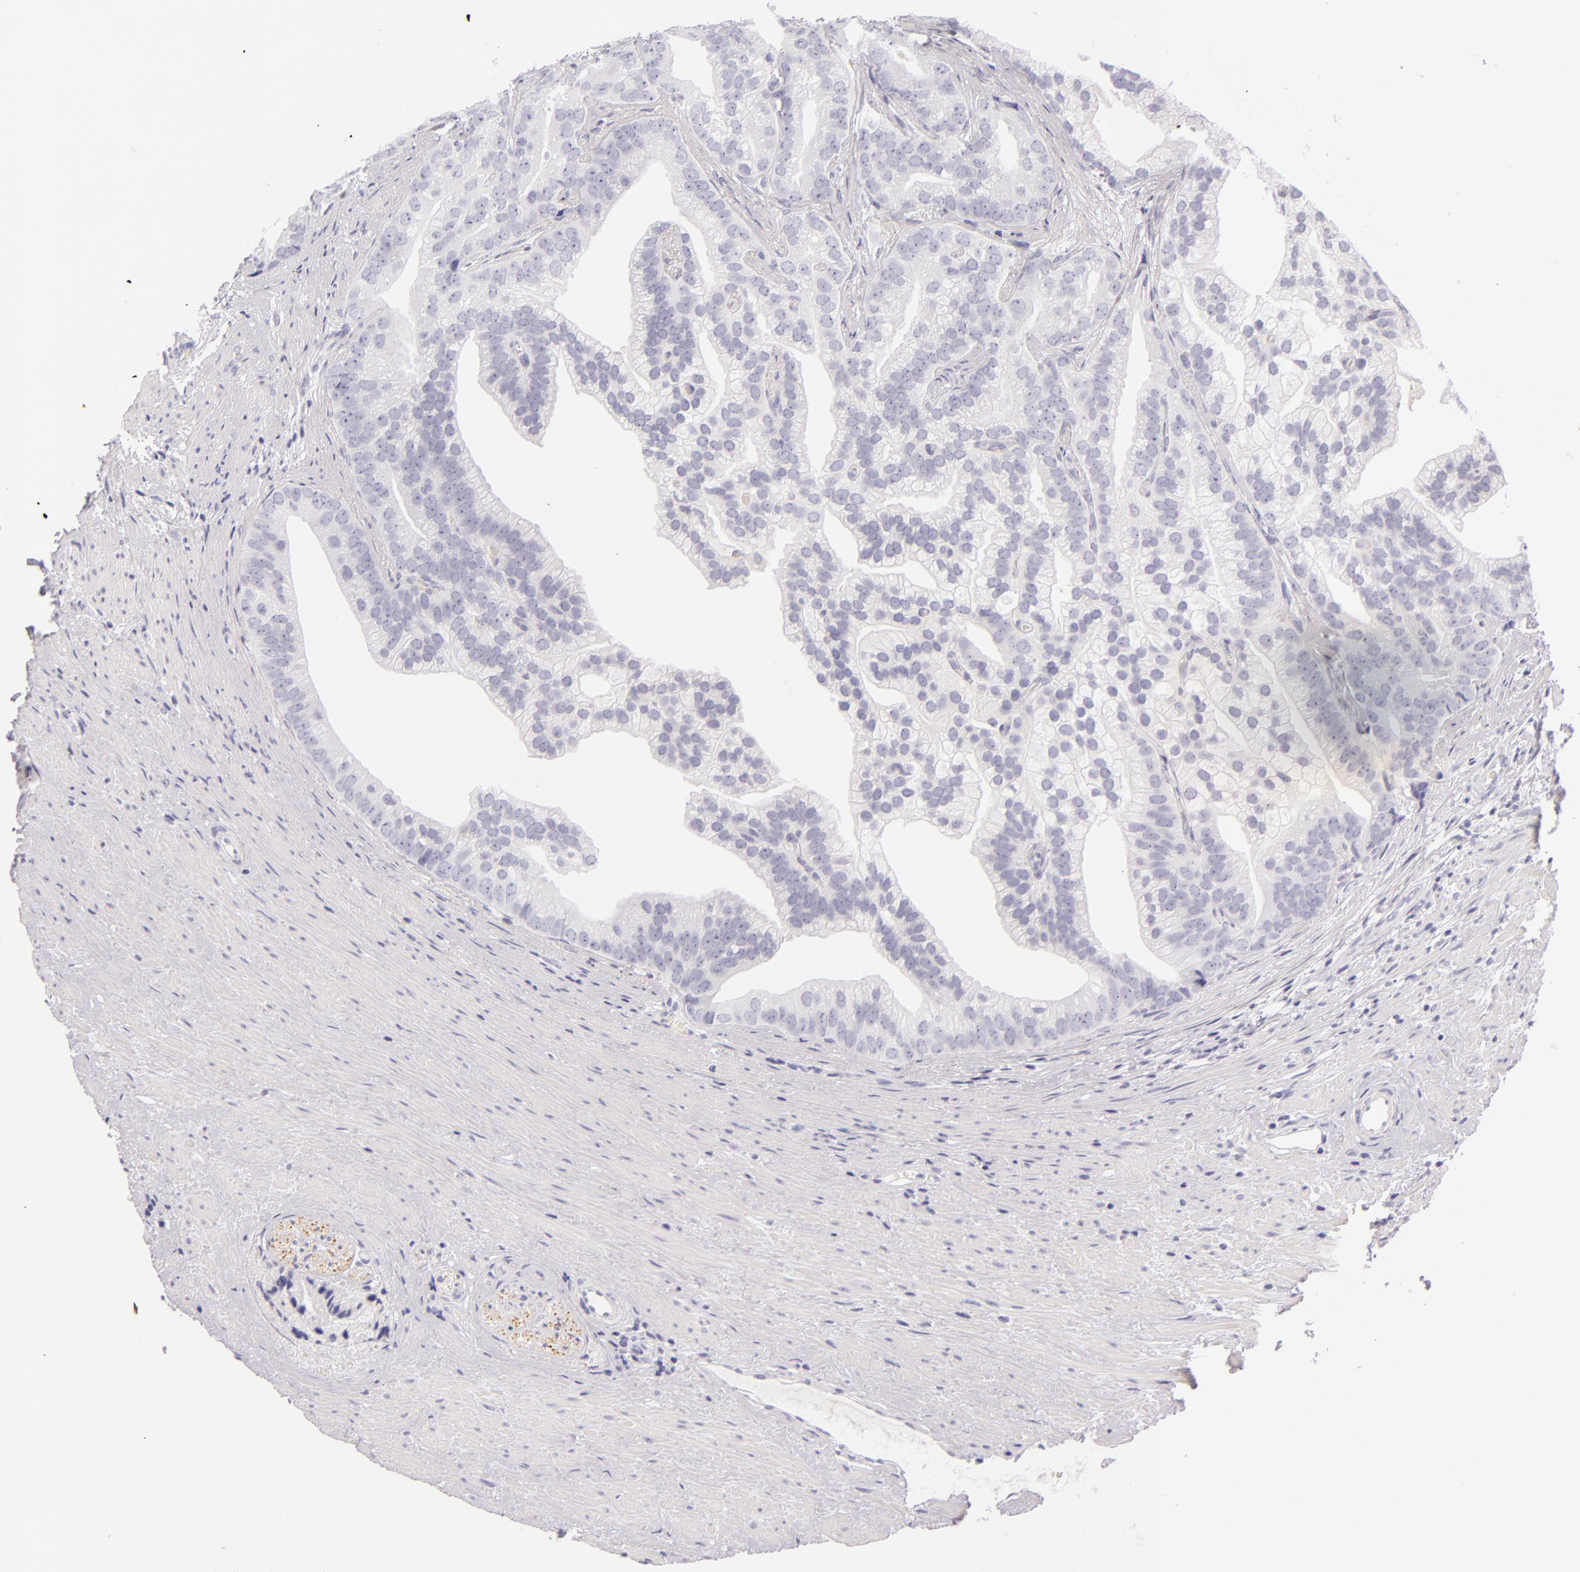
{"staining": {"intensity": "negative", "quantity": "none", "location": "none"}, "tissue": "prostate cancer", "cell_type": "Tumor cells", "image_type": "cancer", "snomed": [{"axis": "morphology", "description": "Adenocarcinoma, Low grade"}, {"axis": "topography", "description": "Prostate"}], "caption": "This is an immunohistochemistry histopathology image of prostate cancer (low-grade adenocarcinoma). There is no staining in tumor cells.", "gene": "INA", "patient": {"sex": "male", "age": 71}}